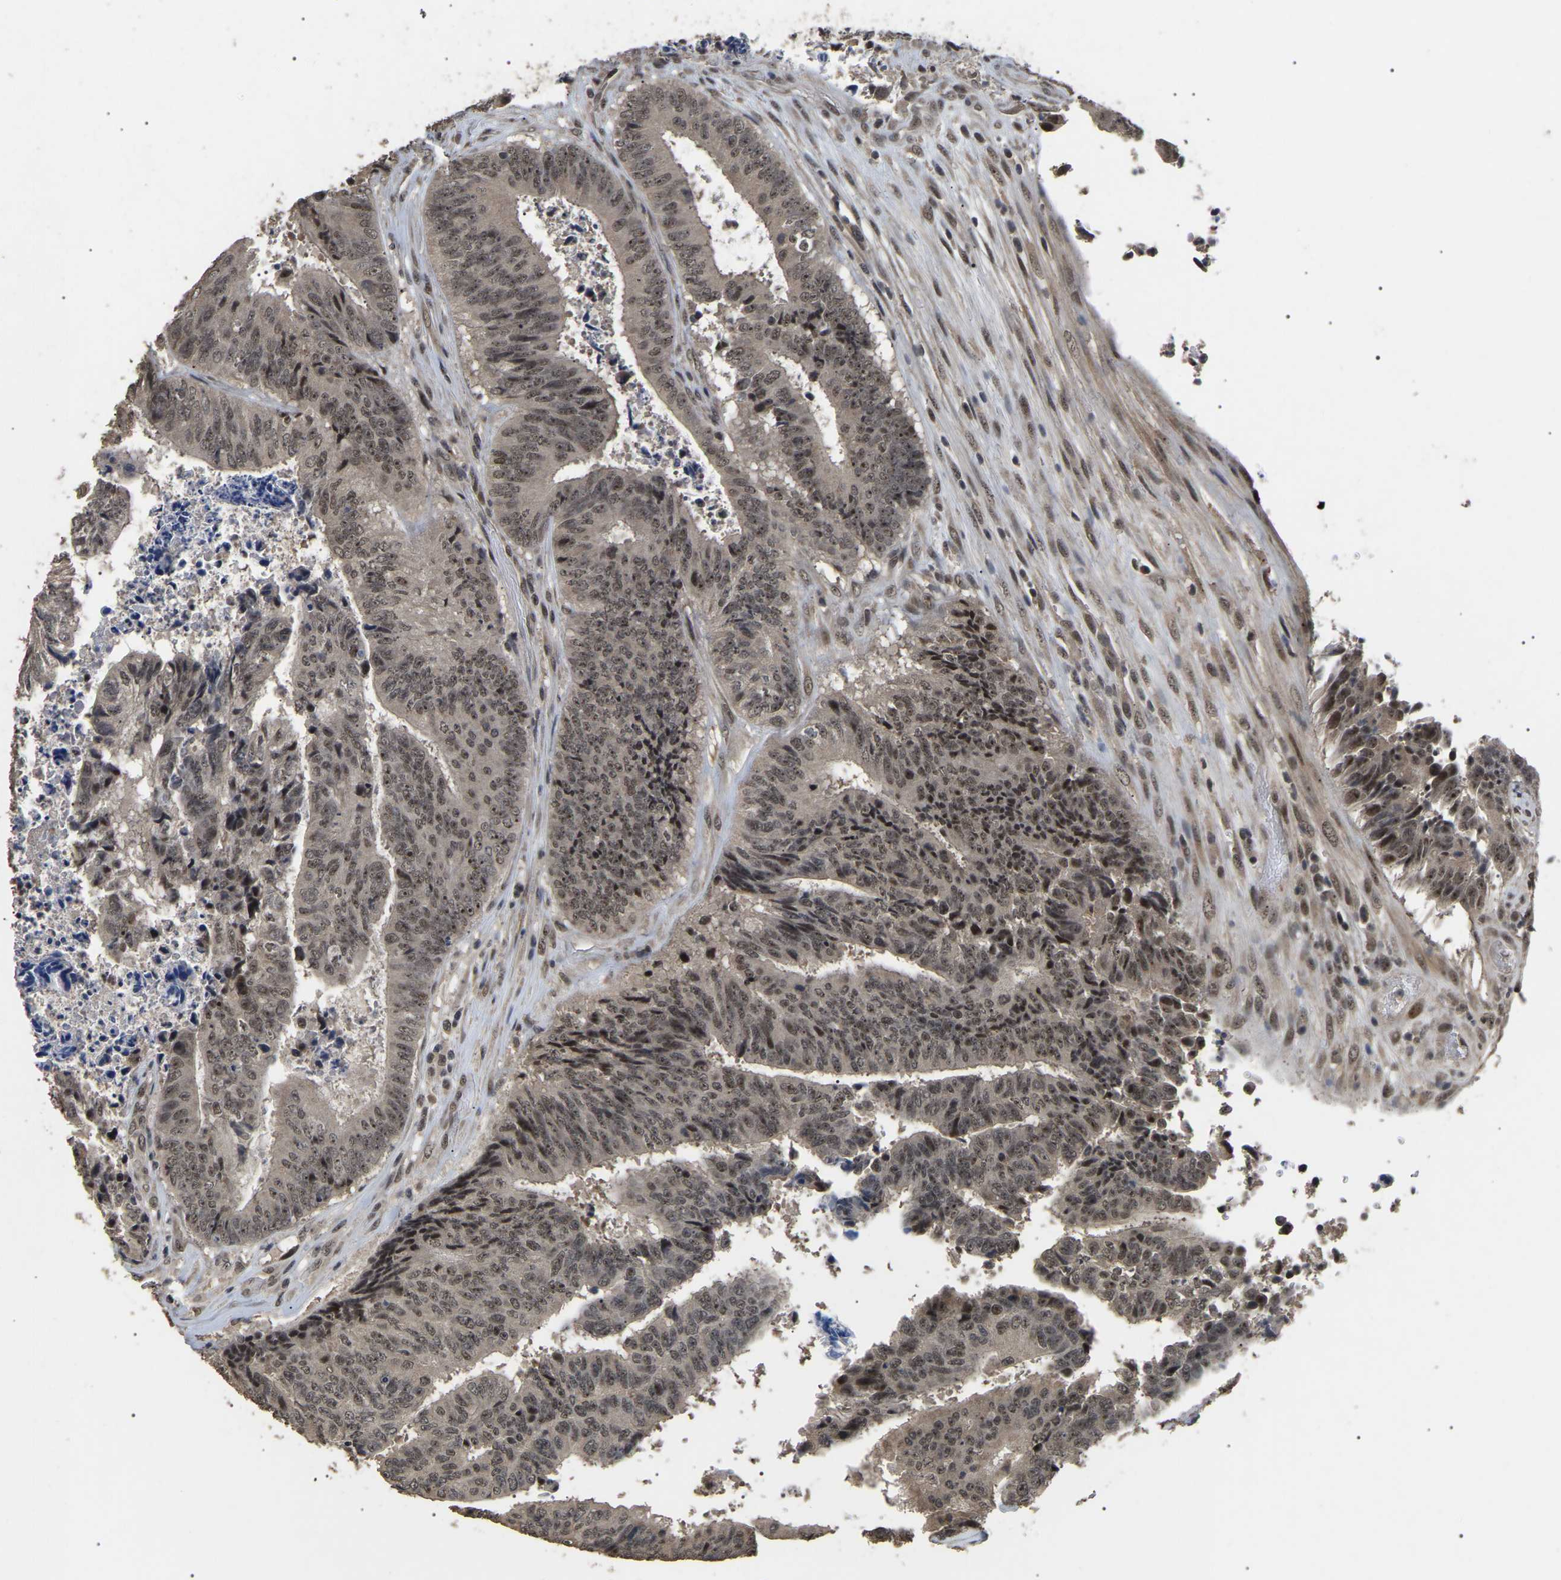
{"staining": {"intensity": "weak", "quantity": ">75%", "location": "nuclear"}, "tissue": "colorectal cancer", "cell_type": "Tumor cells", "image_type": "cancer", "snomed": [{"axis": "morphology", "description": "Adenocarcinoma, NOS"}, {"axis": "topography", "description": "Rectum"}], "caption": "Brown immunohistochemical staining in human adenocarcinoma (colorectal) displays weak nuclear staining in about >75% of tumor cells. The protein of interest is stained brown, and the nuclei are stained in blue (DAB IHC with brightfield microscopy, high magnification).", "gene": "PPM1E", "patient": {"sex": "male", "age": 72}}